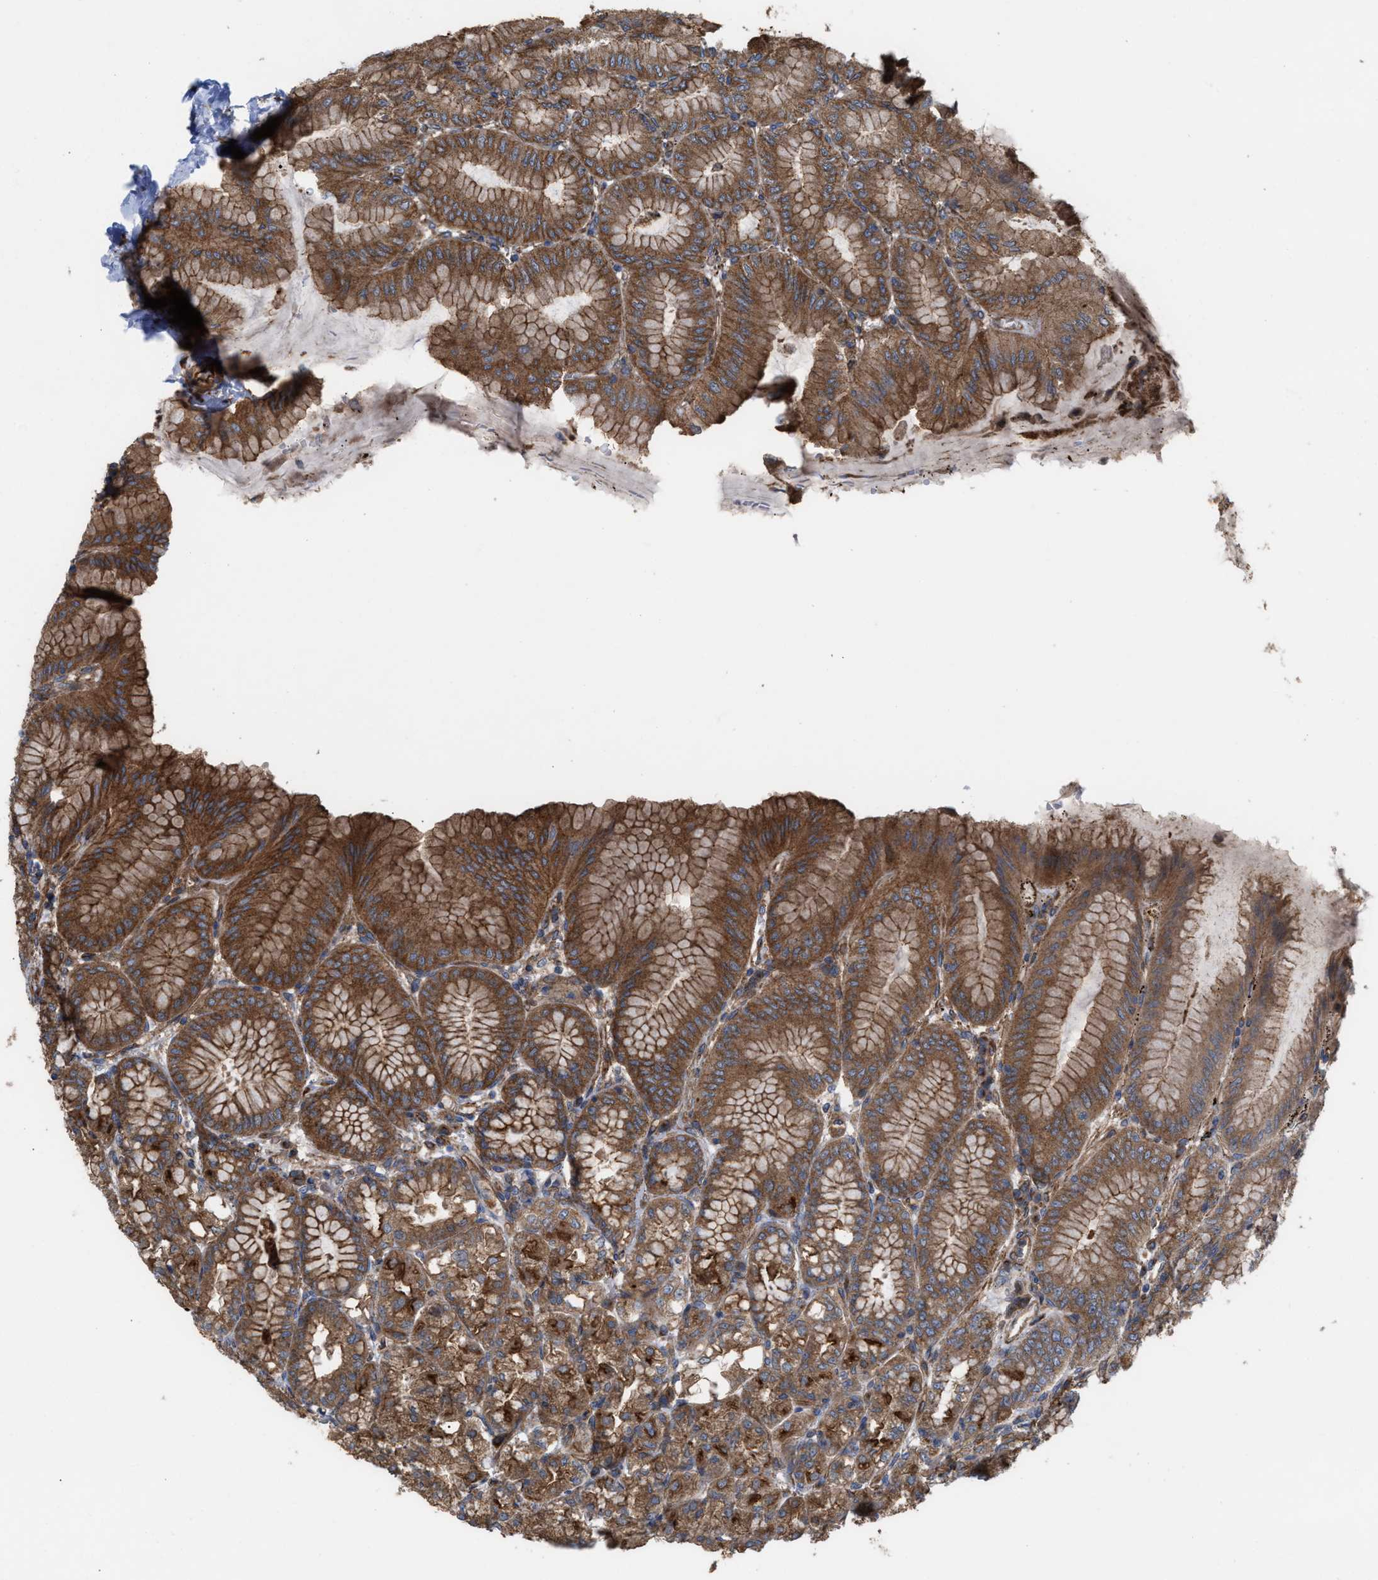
{"staining": {"intensity": "moderate", "quantity": ">75%", "location": "cytoplasmic/membranous"}, "tissue": "stomach", "cell_type": "Glandular cells", "image_type": "normal", "snomed": [{"axis": "morphology", "description": "Normal tissue, NOS"}, {"axis": "topography", "description": "Stomach, lower"}], "caption": "Glandular cells demonstrate moderate cytoplasmic/membranous positivity in approximately >75% of cells in benign stomach. Using DAB (brown) and hematoxylin (blue) stains, captured at high magnification using brightfield microscopy.", "gene": "EPS15L1", "patient": {"sex": "male", "age": 71}}